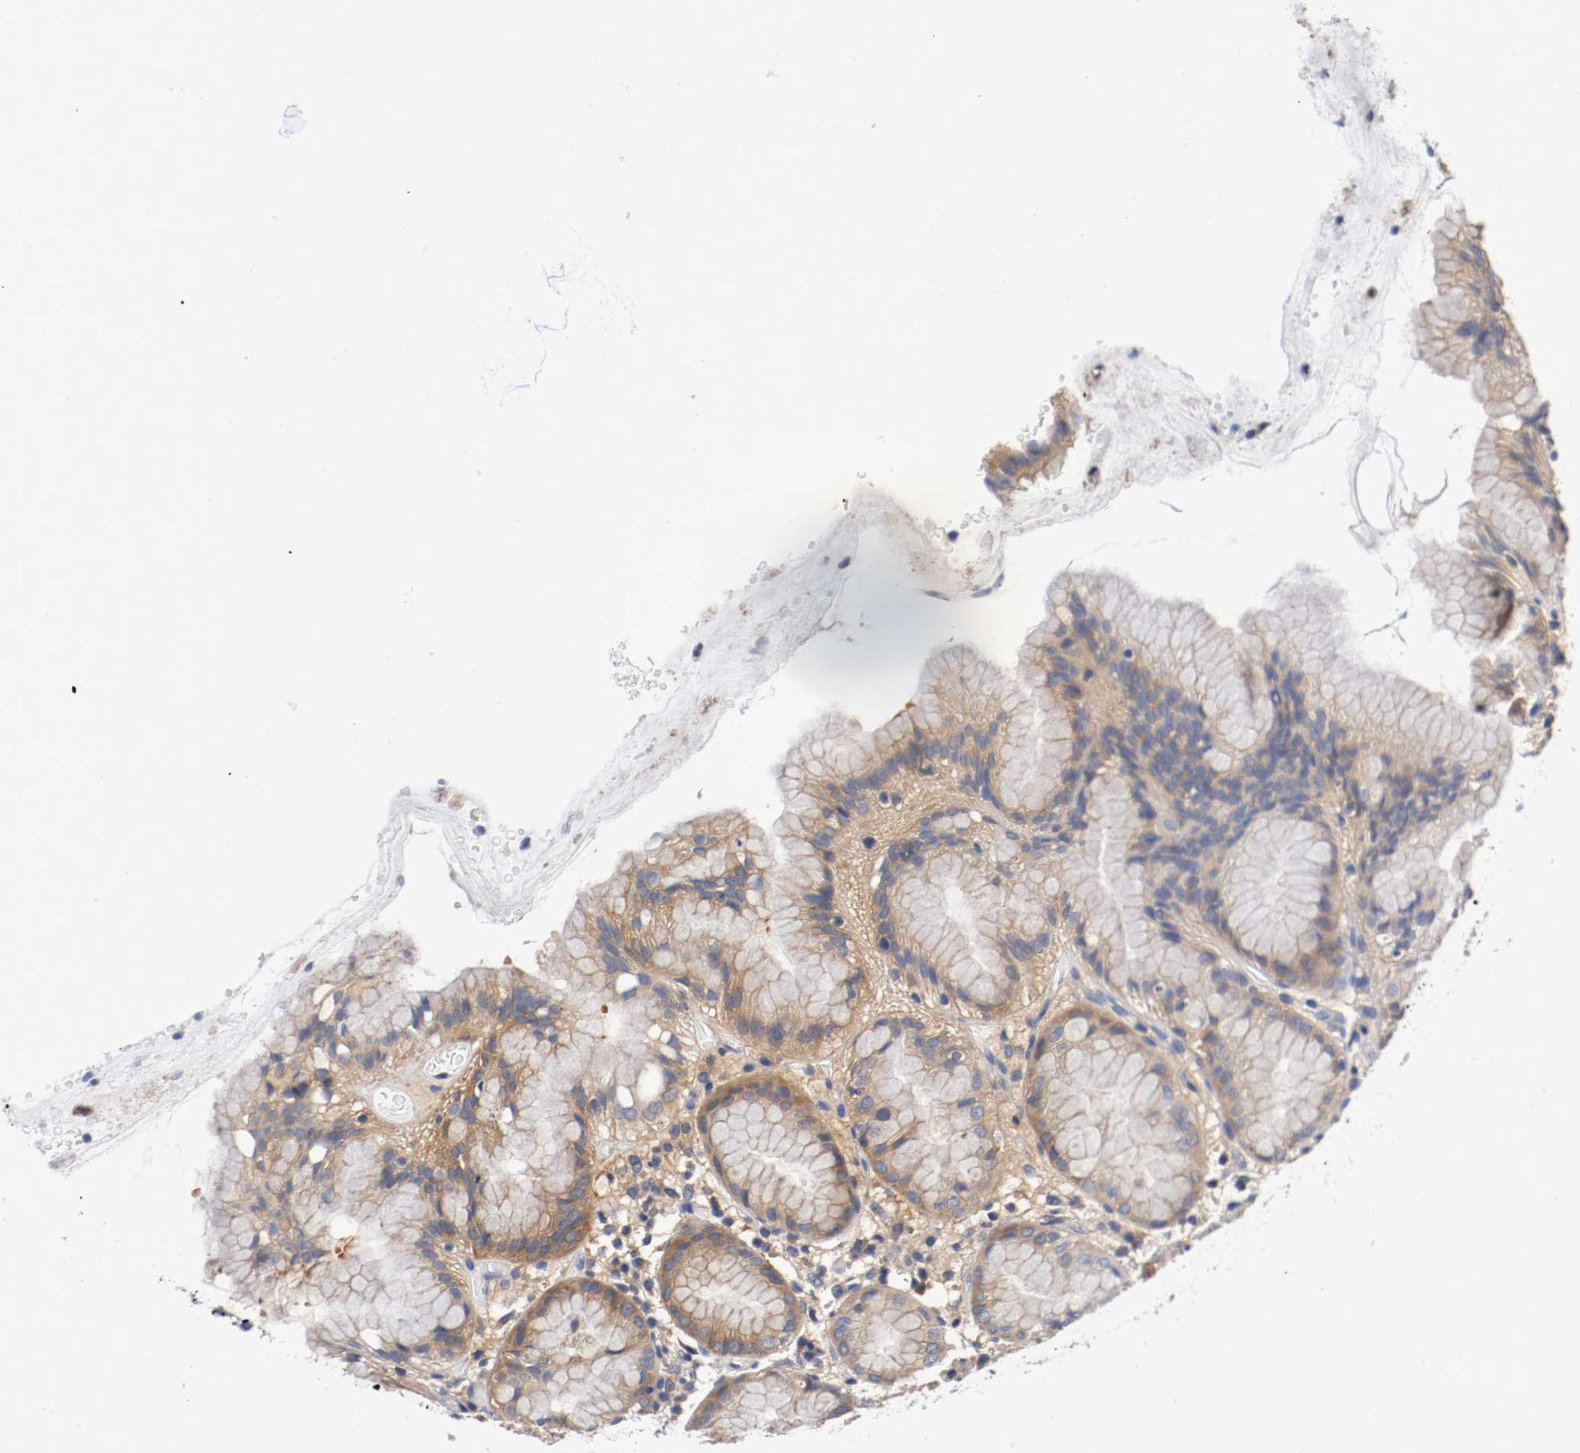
{"staining": {"intensity": "moderate", "quantity": "25%-75%", "location": "cytoplasmic/membranous"}, "tissue": "stomach", "cell_type": "Glandular cells", "image_type": "normal", "snomed": [{"axis": "morphology", "description": "Normal tissue, NOS"}, {"axis": "topography", "description": "Stomach"}, {"axis": "topography", "description": "Stomach, lower"}], "caption": "Stomach stained for a protein demonstrates moderate cytoplasmic/membranous positivity in glandular cells. The protein is stained brown, and the nuclei are stained in blue (DAB (3,3'-diaminobenzidine) IHC with brightfield microscopy, high magnification).", "gene": "HGS", "patient": {"sex": "female", "age": 75}}